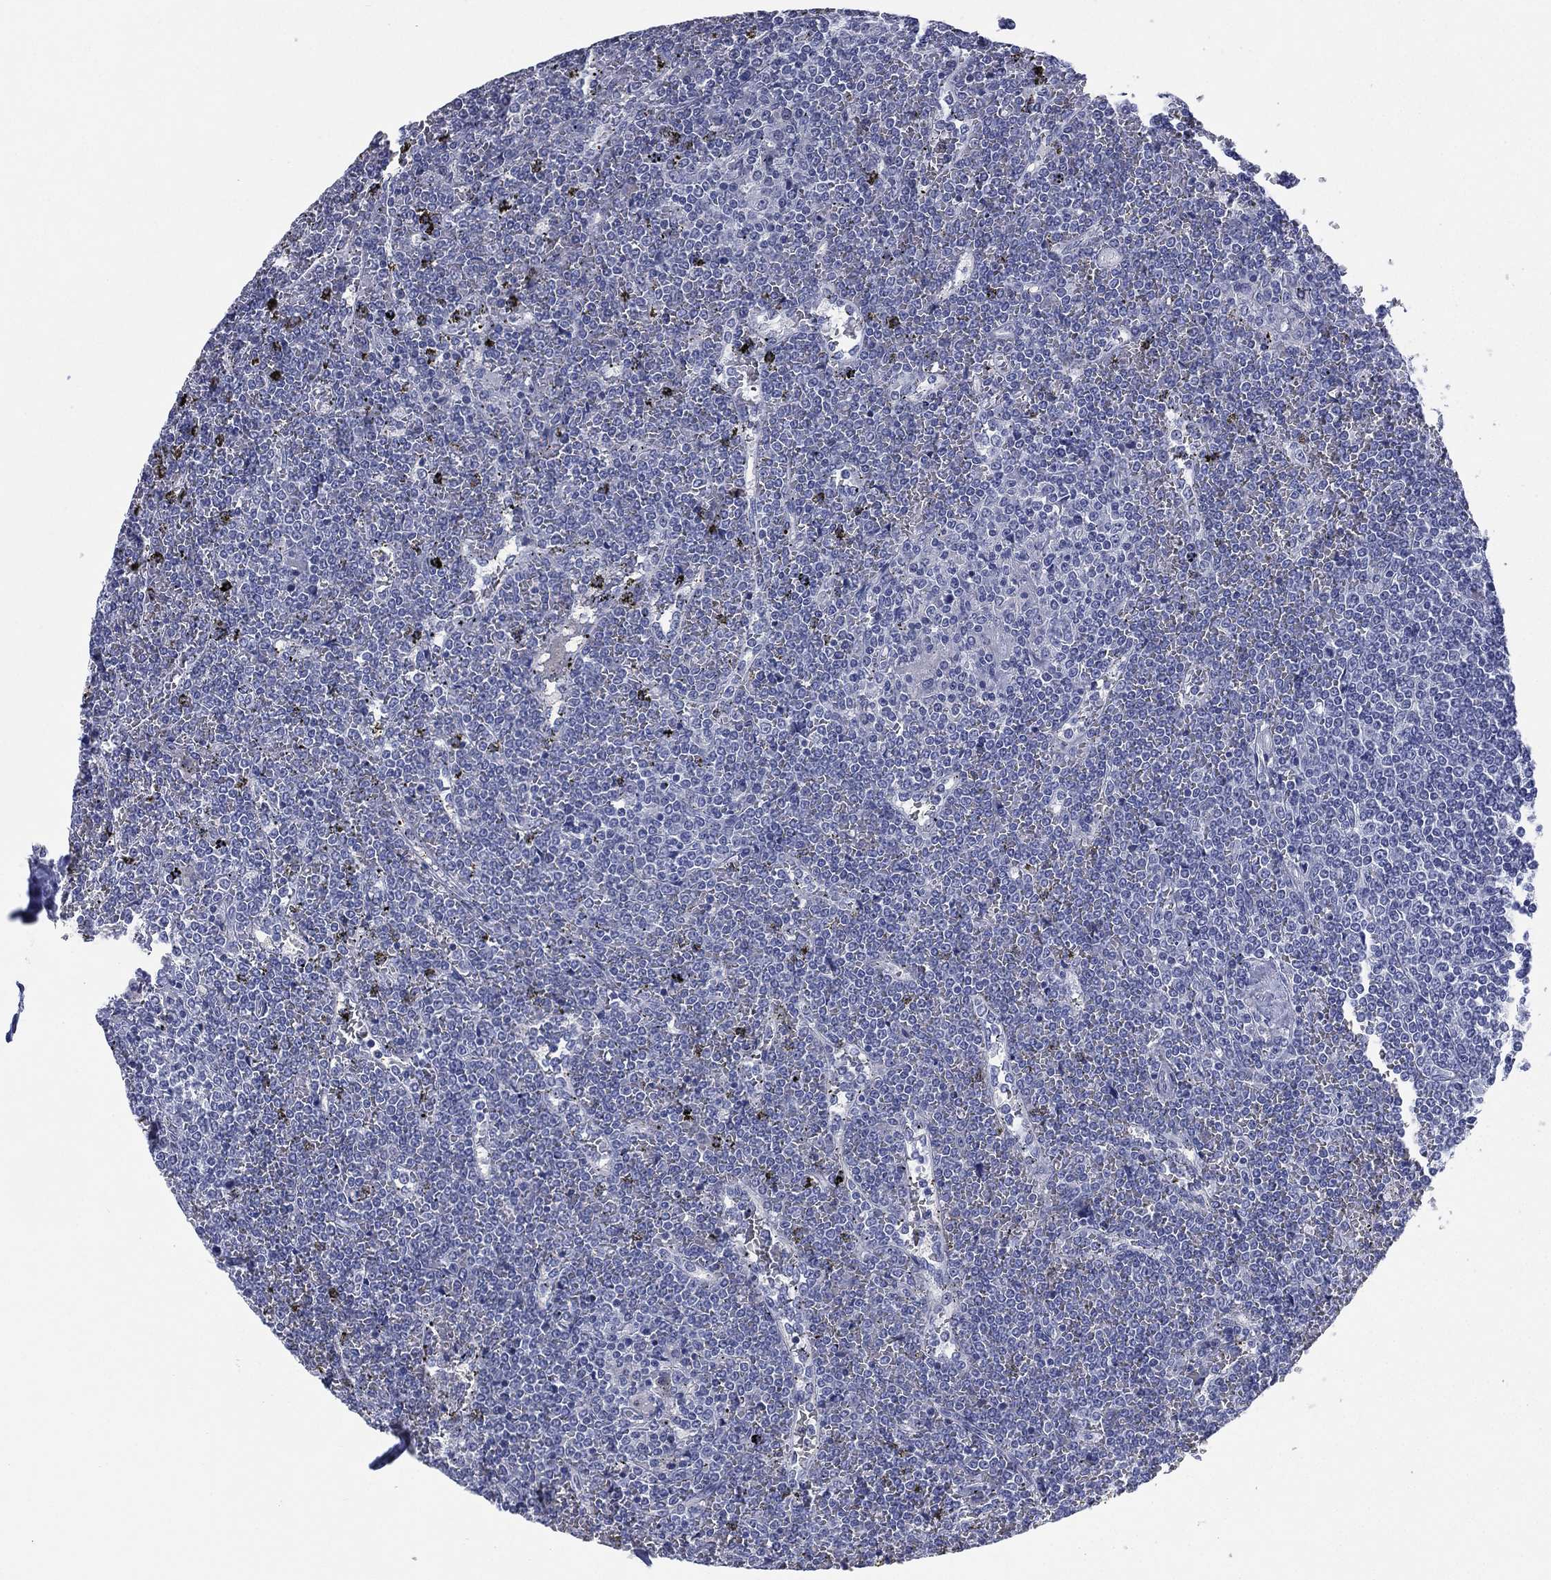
{"staining": {"intensity": "negative", "quantity": "none", "location": "none"}, "tissue": "lymphoma", "cell_type": "Tumor cells", "image_type": "cancer", "snomed": [{"axis": "morphology", "description": "Malignant lymphoma, non-Hodgkin's type, Low grade"}, {"axis": "topography", "description": "Spleen"}], "caption": "Tumor cells show no significant positivity in low-grade malignant lymphoma, non-Hodgkin's type.", "gene": "KRT35", "patient": {"sex": "female", "age": 19}}